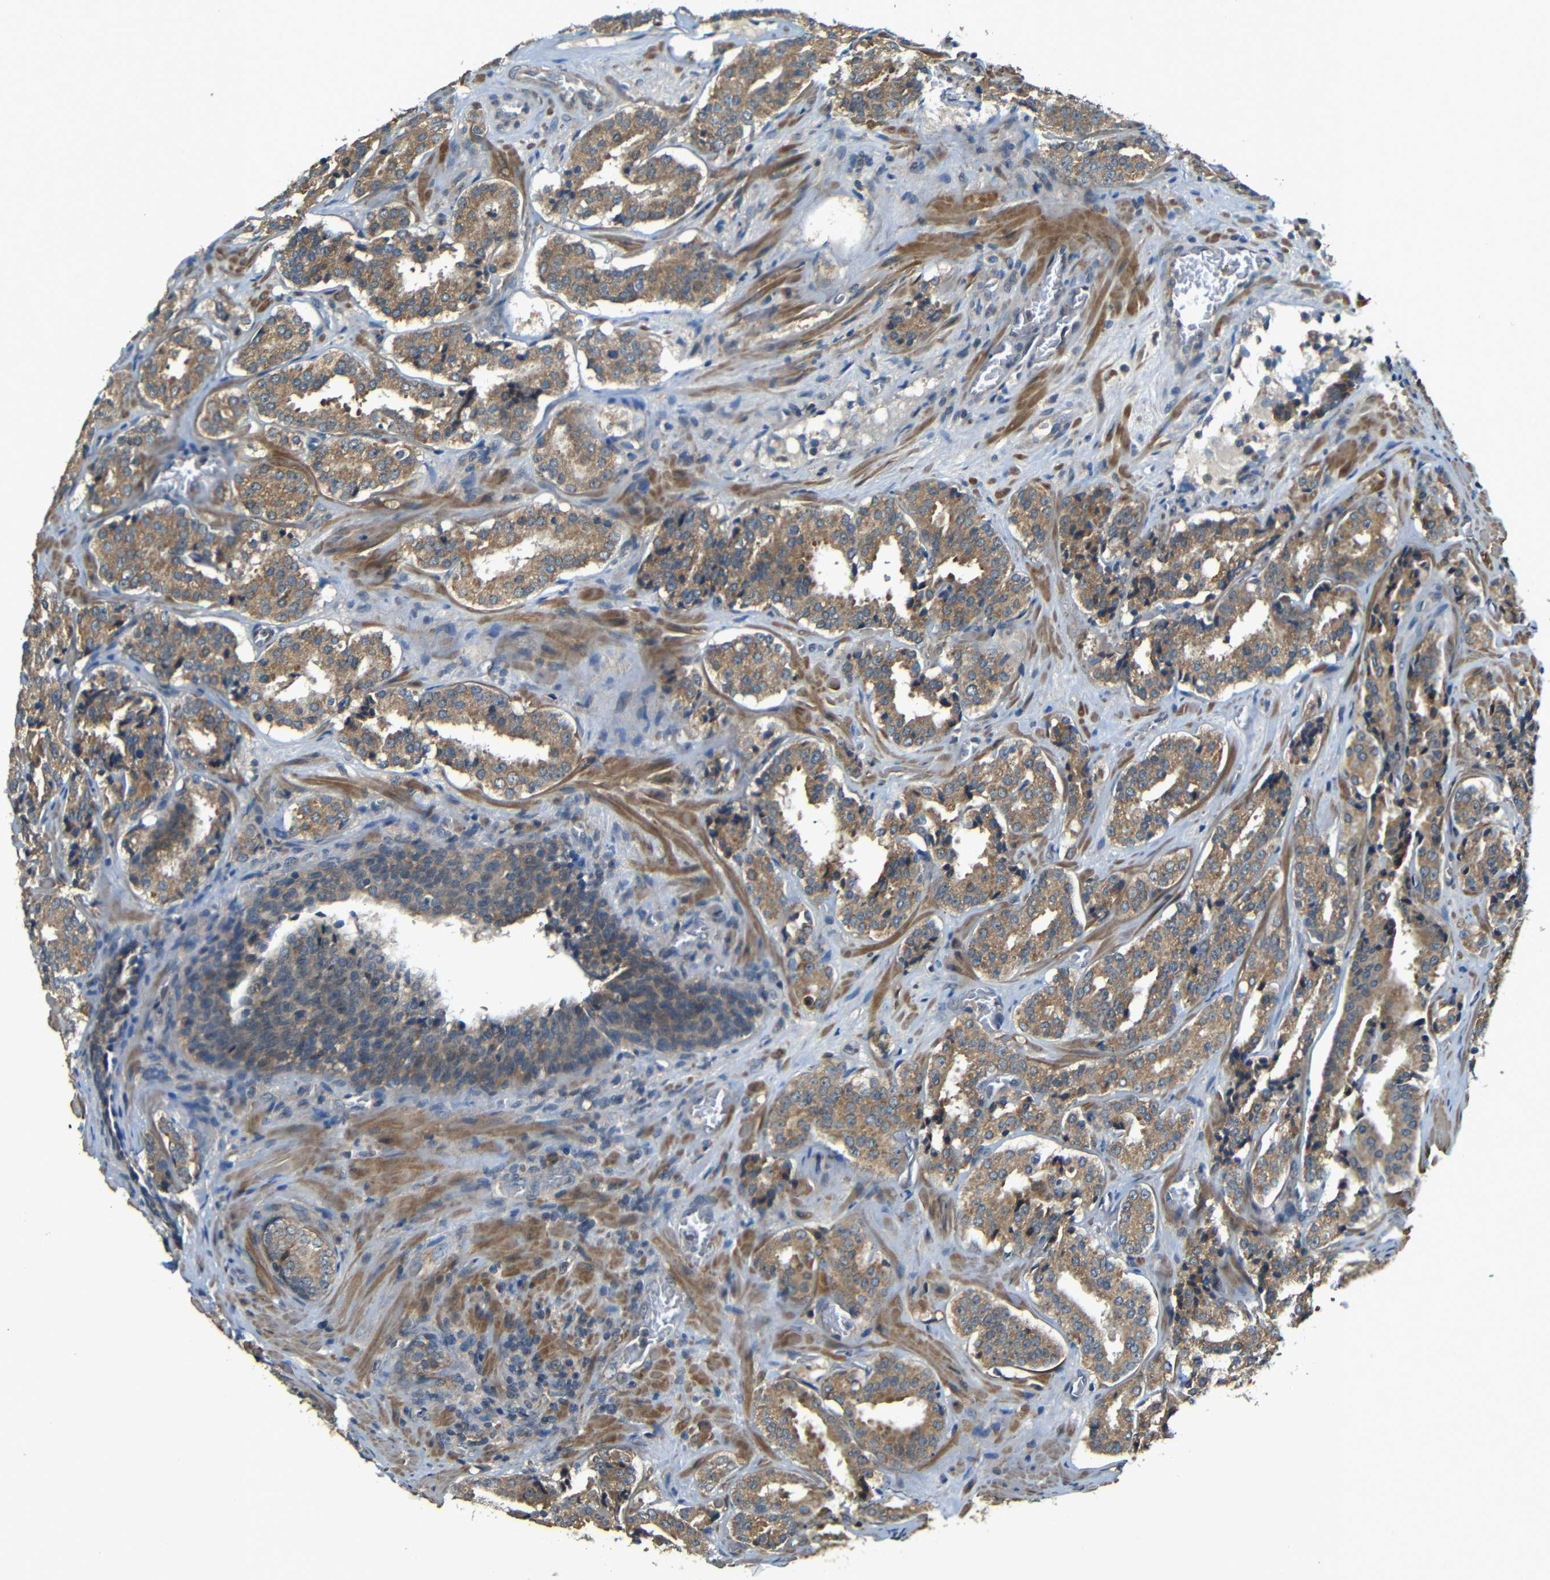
{"staining": {"intensity": "moderate", "quantity": ">75%", "location": "cytoplasmic/membranous"}, "tissue": "prostate cancer", "cell_type": "Tumor cells", "image_type": "cancer", "snomed": [{"axis": "morphology", "description": "Adenocarcinoma, High grade"}, {"axis": "topography", "description": "Prostate"}], "caption": "About >75% of tumor cells in human prostate cancer reveal moderate cytoplasmic/membranous protein staining as visualized by brown immunohistochemical staining.", "gene": "FNDC3A", "patient": {"sex": "male", "age": 60}}